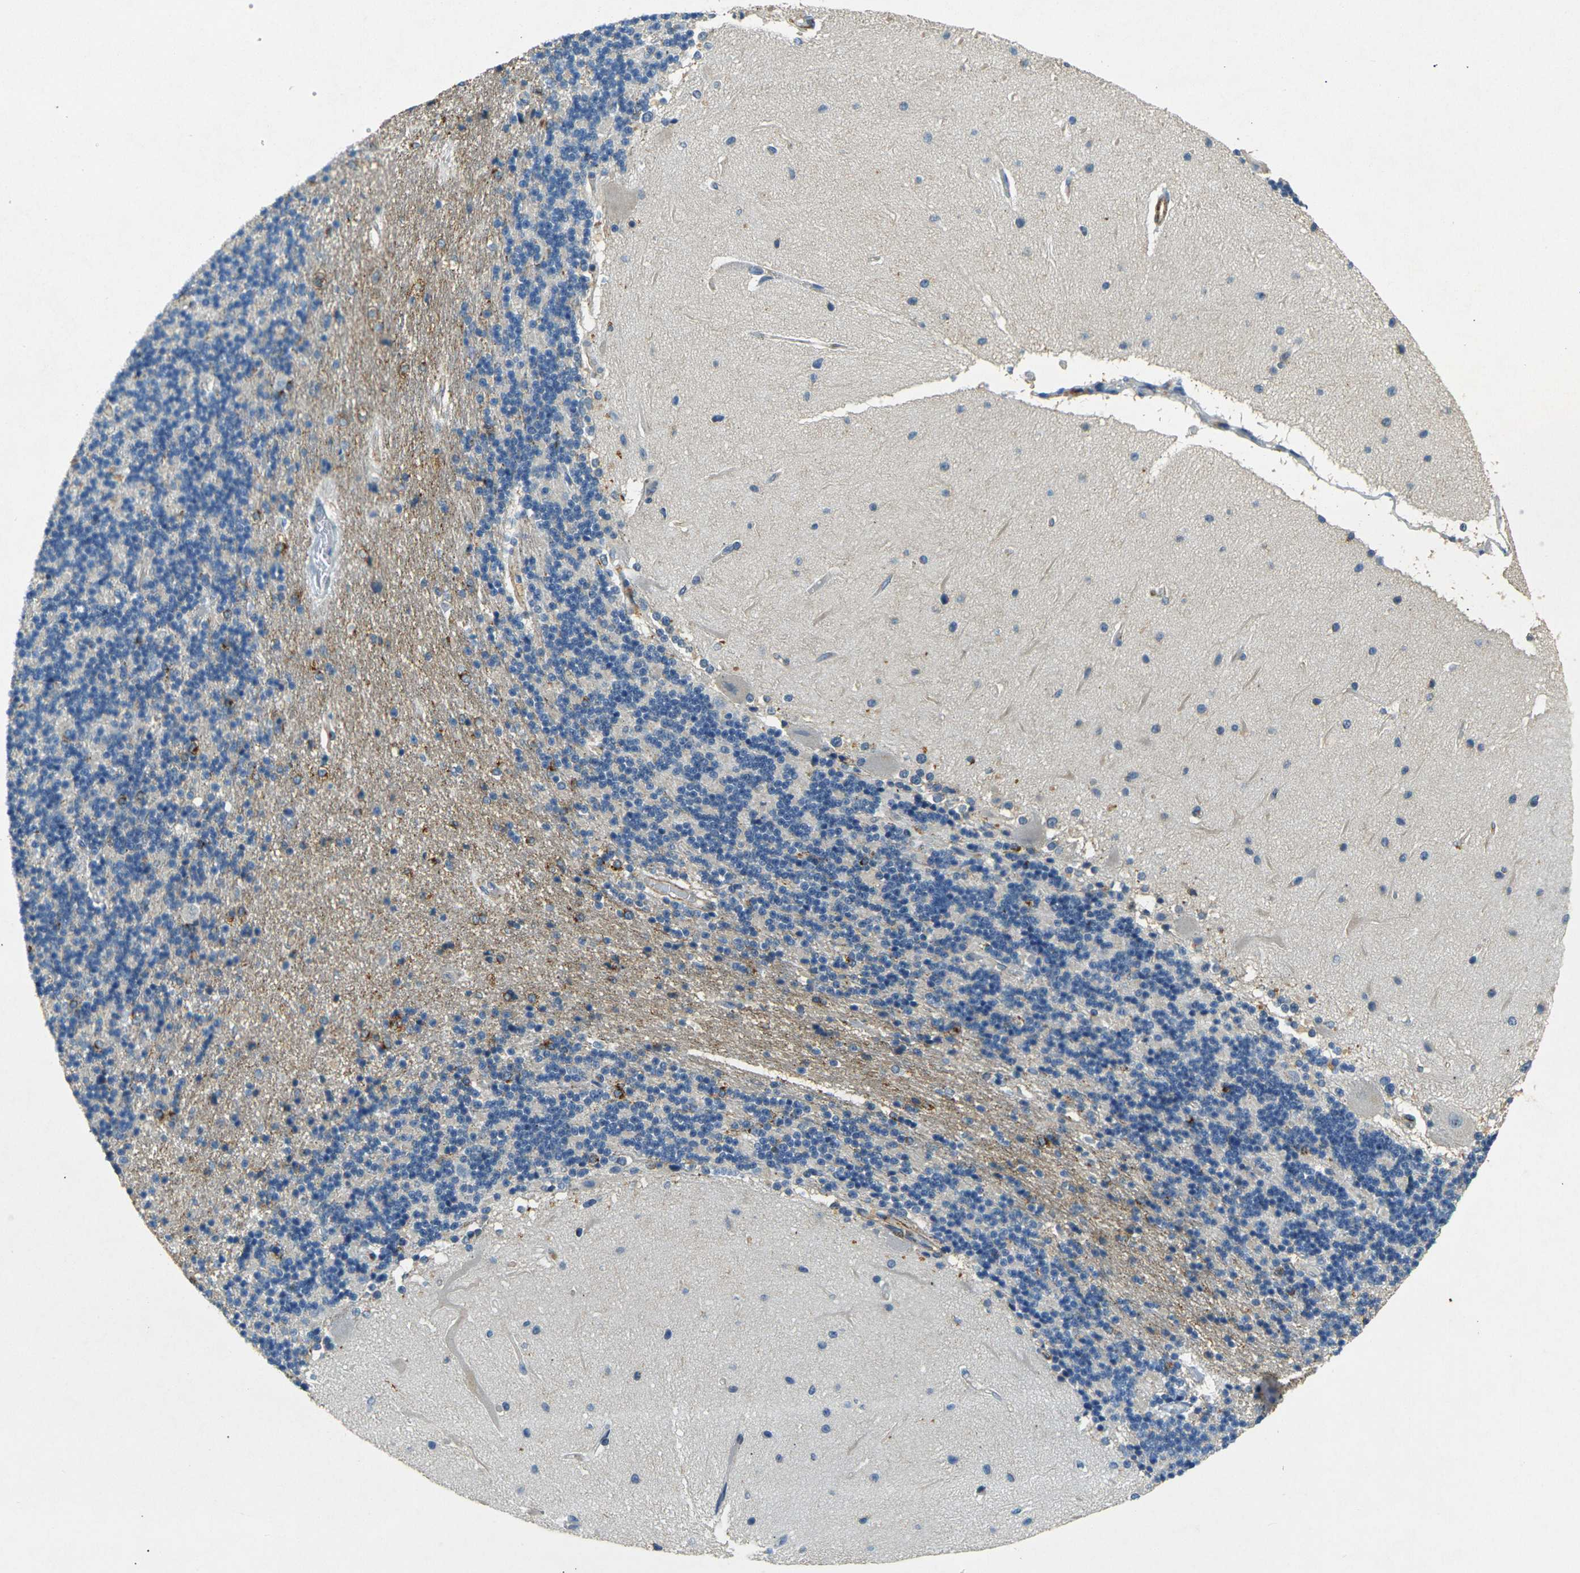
{"staining": {"intensity": "moderate", "quantity": "<25%", "location": "cytoplasmic/membranous"}, "tissue": "cerebellum", "cell_type": "Cells in granular layer", "image_type": "normal", "snomed": [{"axis": "morphology", "description": "Normal tissue, NOS"}, {"axis": "topography", "description": "Cerebellum"}], "caption": "Immunohistochemical staining of normal cerebellum exhibits moderate cytoplasmic/membranous protein staining in approximately <25% of cells in granular layer.", "gene": "SORT1", "patient": {"sex": "female", "age": 54}}